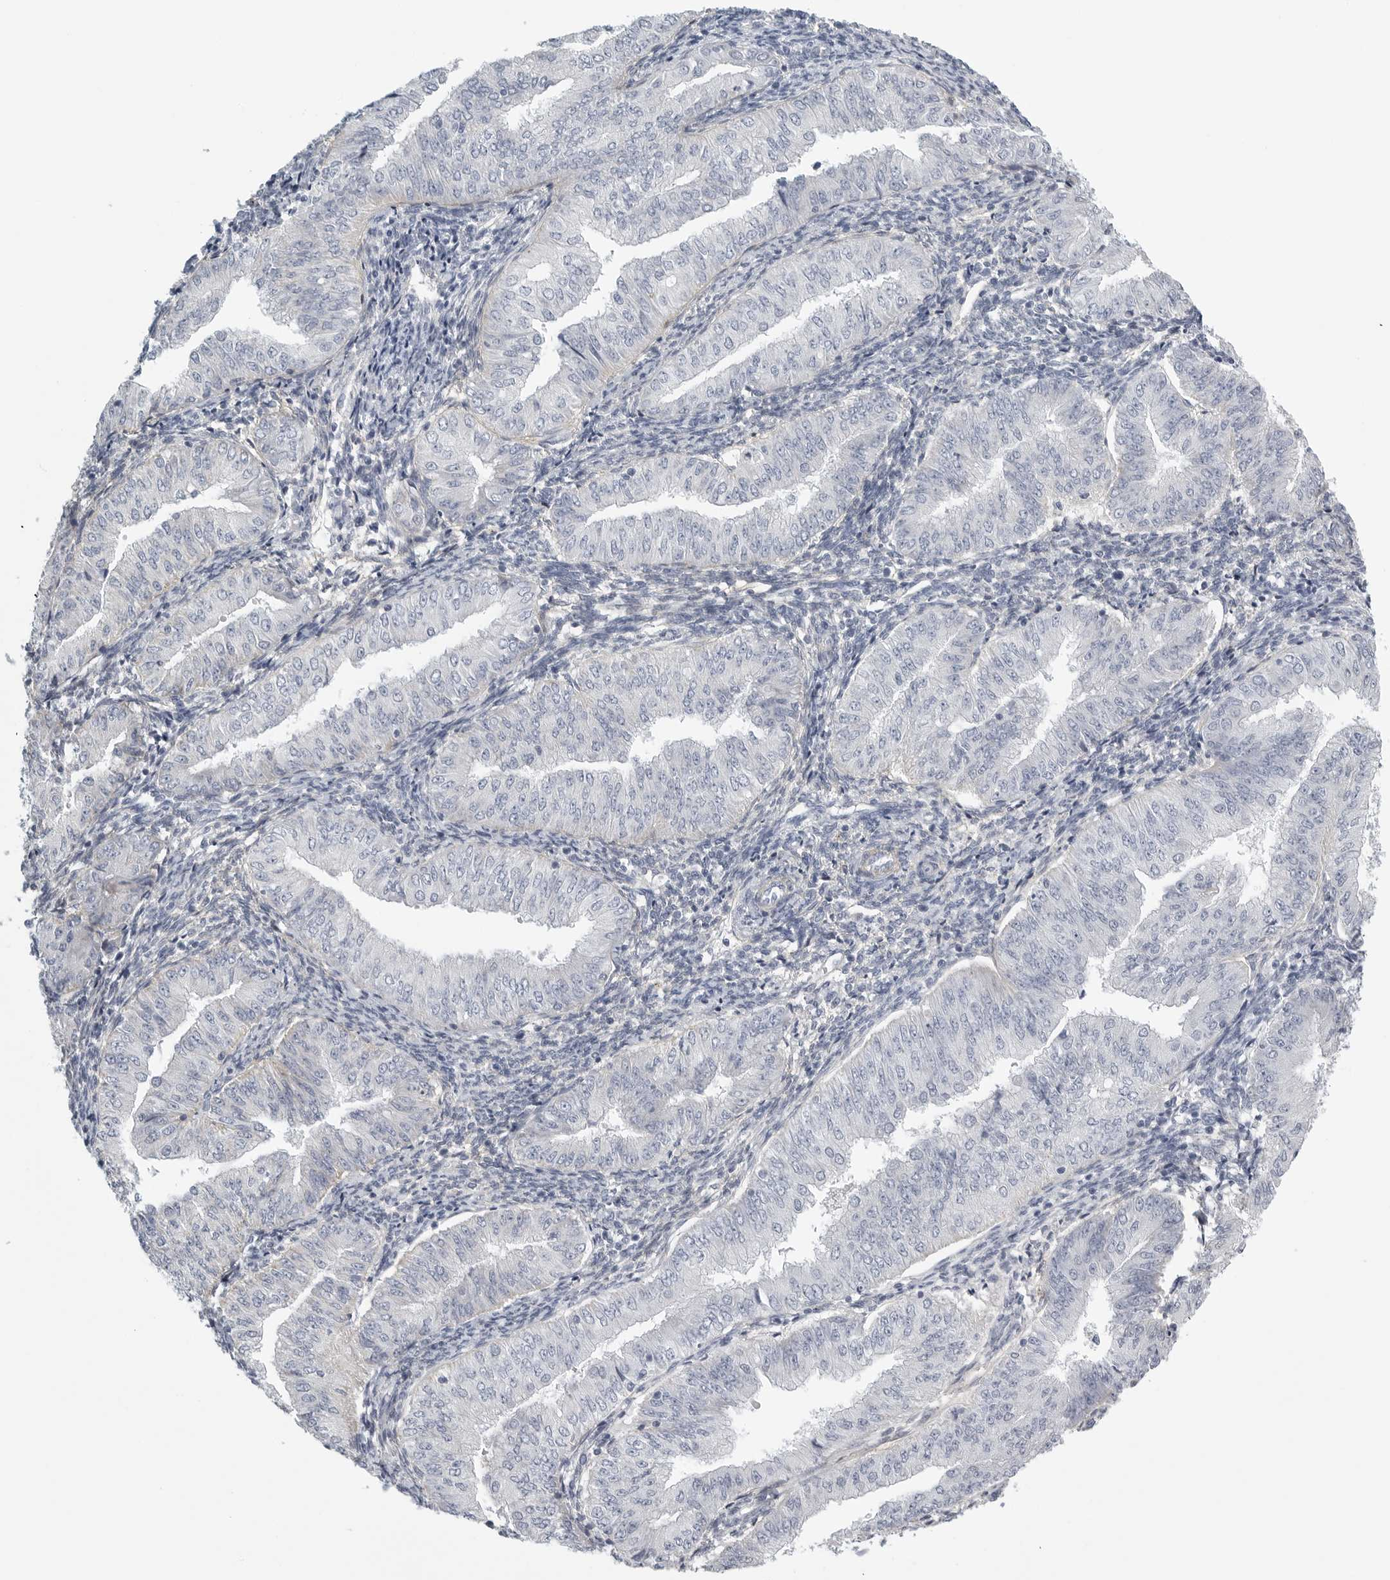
{"staining": {"intensity": "negative", "quantity": "none", "location": "none"}, "tissue": "endometrial cancer", "cell_type": "Tumor cells", "image_type": "cancer", "snomed": [{"axis": "morphology", "description": "Normal tissue, NOS"}, {"axis": "morphology", "description": "Adenocarcinoma, NOS"}, {"axis": "topography", "description": "Endometrium"}], "caption": "High magnification brightfield microscopy of endometrial cancer stained with DAB (brown) and counterstained with hematoxylin (blue): tumor cells show no significant expression.", "gene": "TNR", "patient": {"sex": "female", "age": 53}}